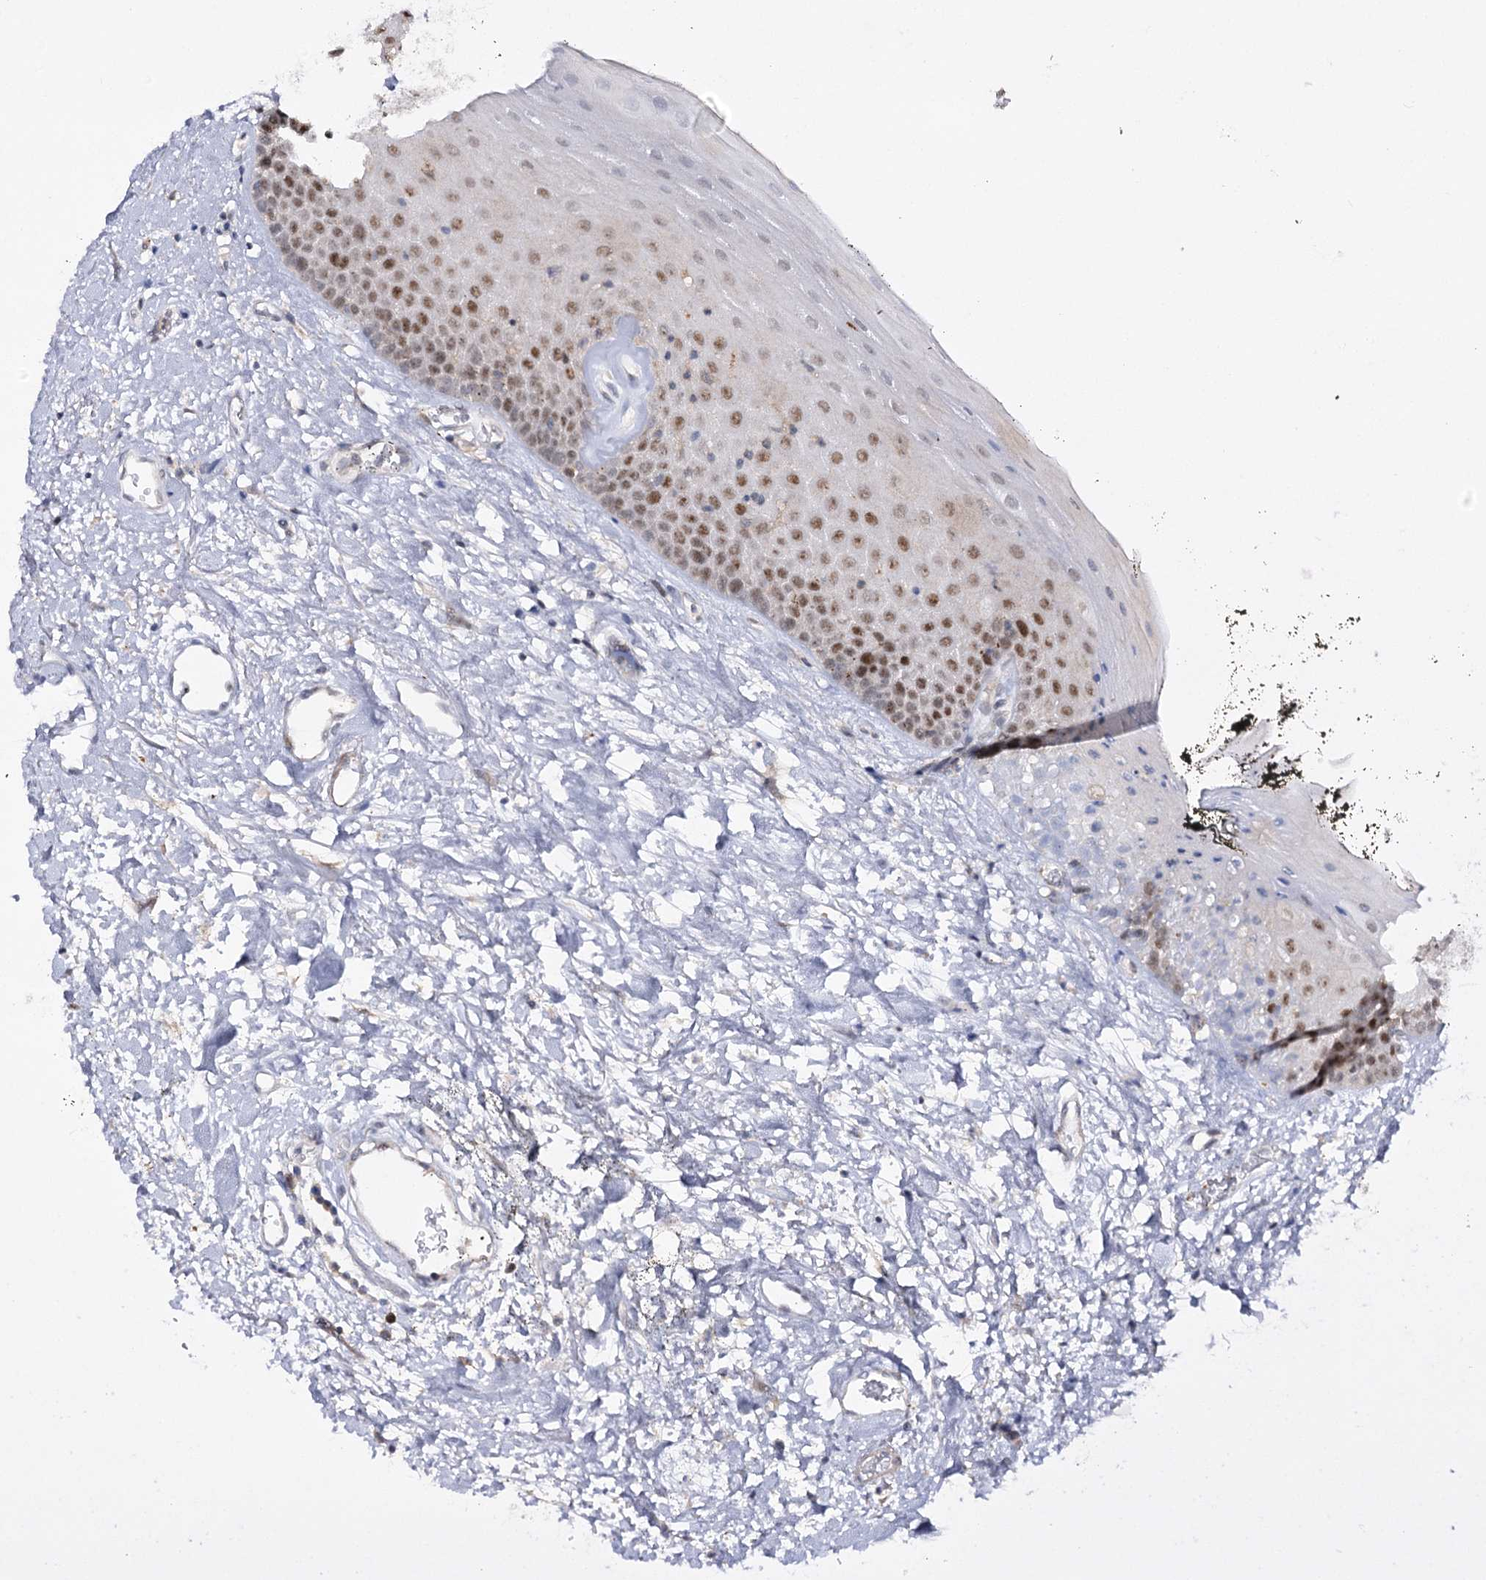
{"staining": {"intensity": "moderate", "quantity": "25%-75%", "location": "nuclear"}, "tissue": "oral mucosa", "cell_type": "Squamous epithelial cells", "image_type": "normal", "snomed": [{"axis": "morphology", "description": "Normal tissue, NOS"}, {"axis": "topography", "description": "Oral tissue"}], "caption": "Moderate nuclear positivity is identified in approximately 25%-75% of squamous epithelial cells in unremarkable oral mucosa.", "gene": "ZC3H8", "patient": {"sex": "male", "age": 74}}